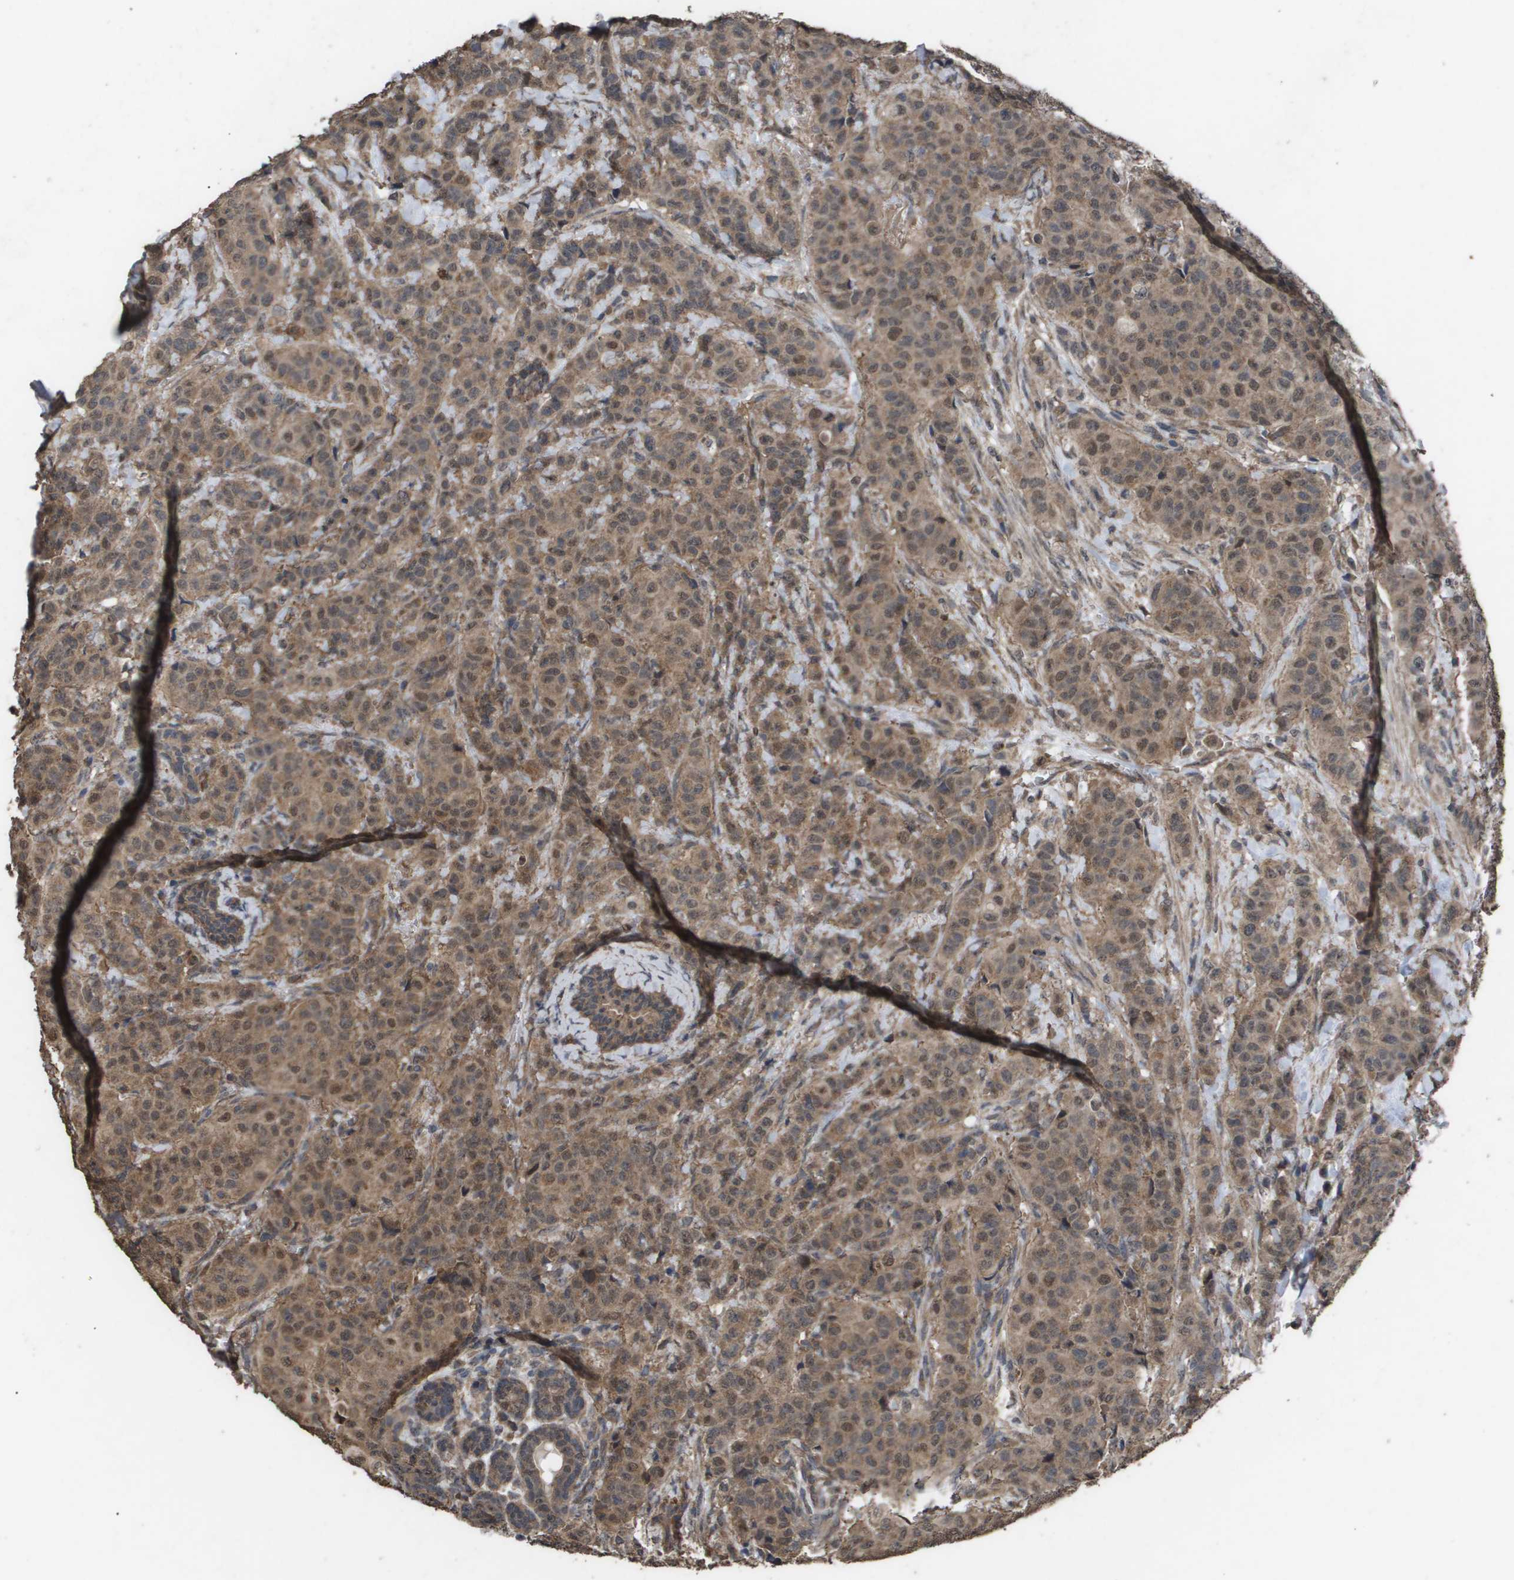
{"staining": {"intensity": "moderate", "quantity": ">75%", "location": "cytoplasmic/membranous"}, "tissue": "breast cancer", "cell_type": "Tumor cells", "image_type": "cancer", "snomed": [{"axis": "morphology", "description": "Normal tissue, NOS"}, {"axis": "morphology", "description": "Duct carcinoma"}, {"axis": "topography", "description": "Breast"}], "caption": "There is medium levels of moderate cytoplasmic/membranous positivity in tumor cells of infiltrating ductal carcinoma (breast), as demonstrated by immunohistochemical staining (brown color).", "gene": "CUL5", "patient": {"sex": "female", "age": 40}}